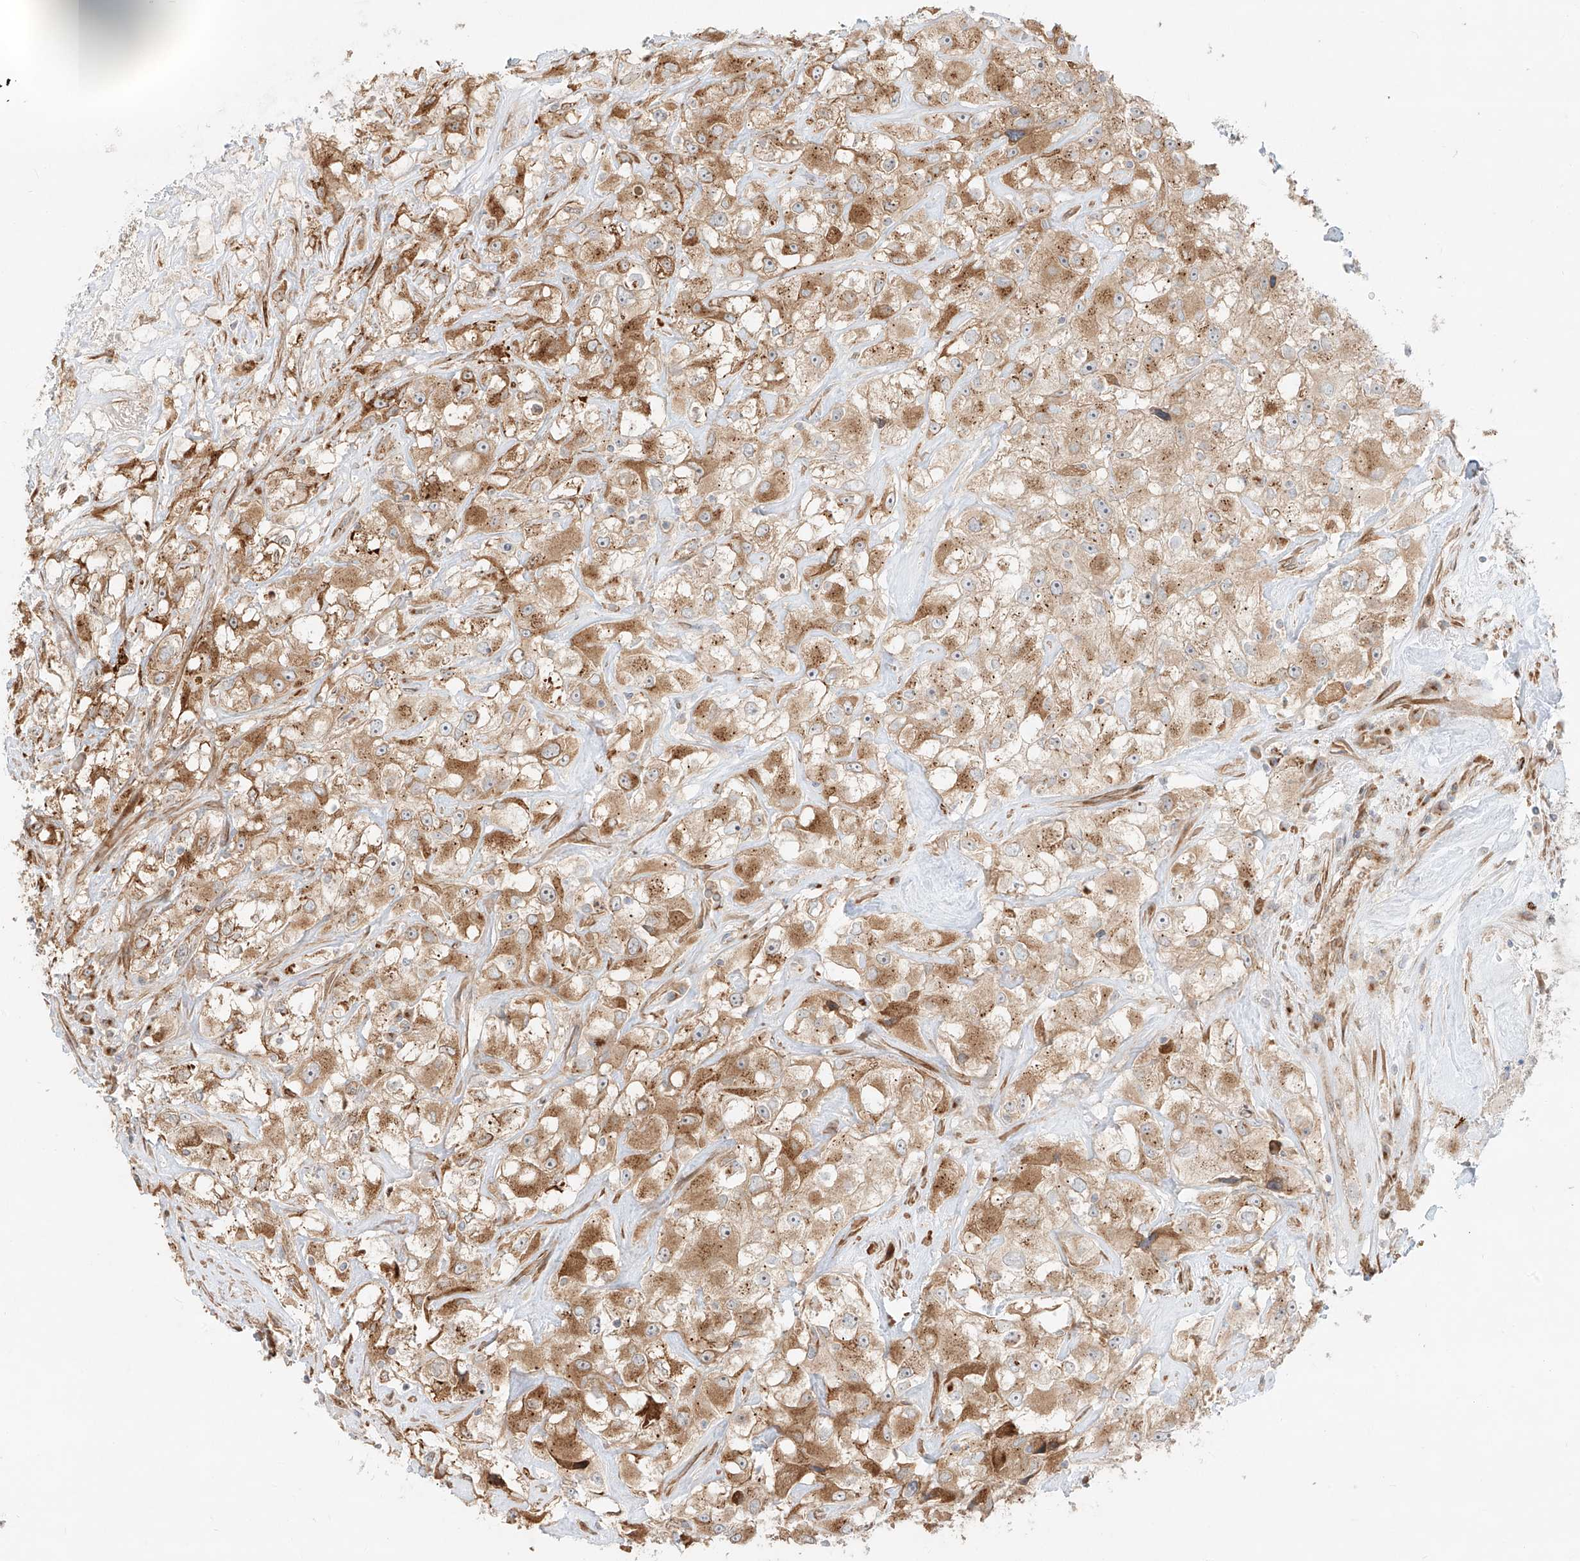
{"staining": {"intensity": "moderate", "quantity": ">75%", "location": "cytoplasmic/membranous"}, "tissue": "renal cancer", "cell_type": "Tumor cells", "image_type": "cancer", "snomed": [{"axis": "morphology", "description": "Adenocarcinoma, NOS"}, {"axis": "topography", "description": "Kidney"}], "caption": "The photomicrograph exhibits a brown stain indicating the presence of a protein in the cytoplasmic/membranous of tumor cells in adenocarcinoma (renal). (Brightfield microscopy of DAB IHC at high magnification).", "gene": "ZNF287", "patient": {"sex": "female", "age": 52}}